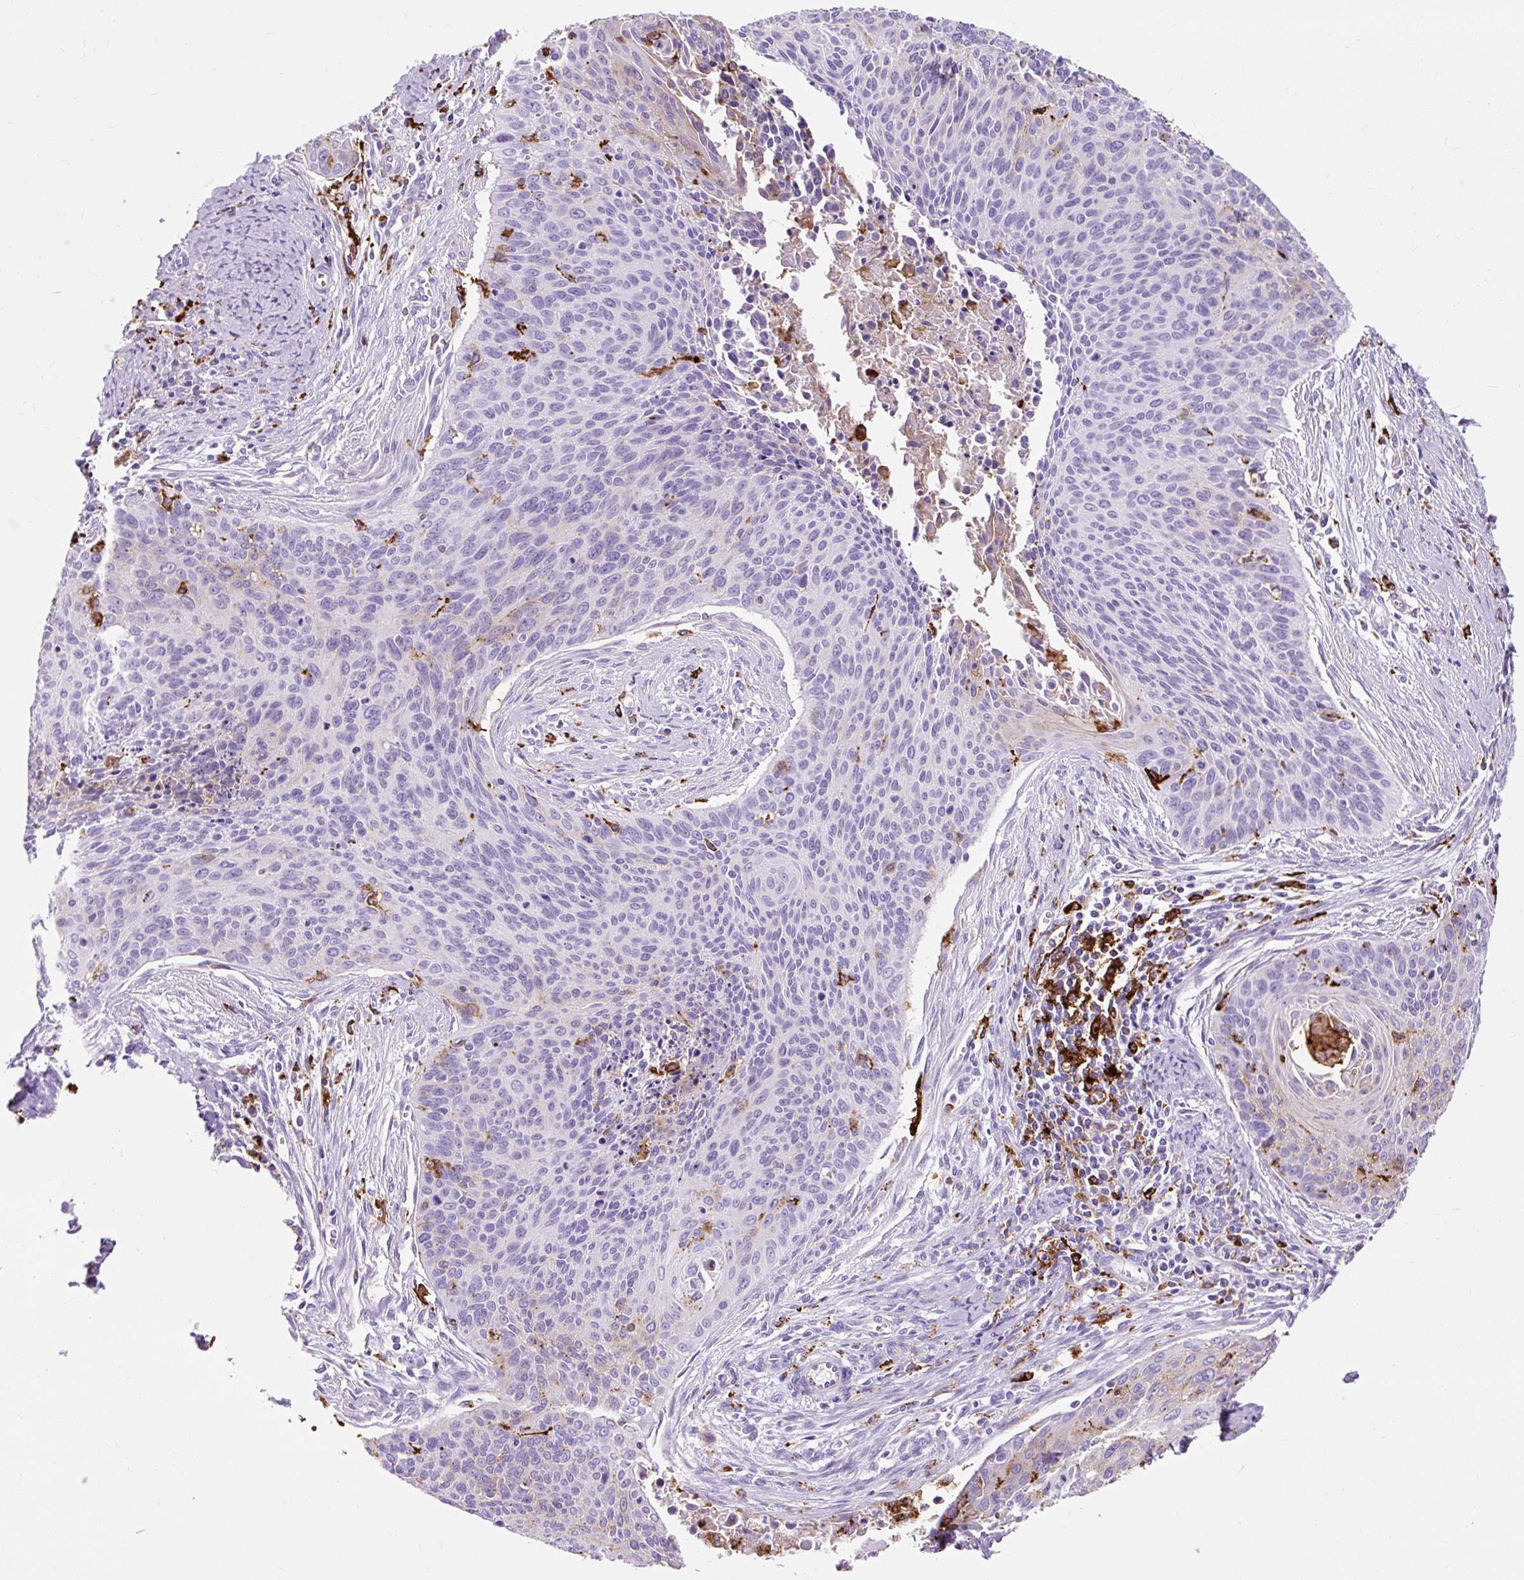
{"staining": {"intensity": "moderate", "quantity": "<25%", "location": "cytoplasmic/membranous"}, "tissue": "cervical cancer", "cell_type": "Tumor cells", "image_type": "cancer", "snomed": [{"axis": "morphology", "description": "Squamous cell carcinoma, NOS"}, {"axis": "topography", "description": "Cervix"}], "caption": "Squamous cell carcinoma (cervical) stained for a protein (brown) demonstrates moderate cytoplasmic/membranous positive expression in about <25% of tumor cells.", "gene": "HLA-DRA", "patient": {"sex": "female", "age": 55}}